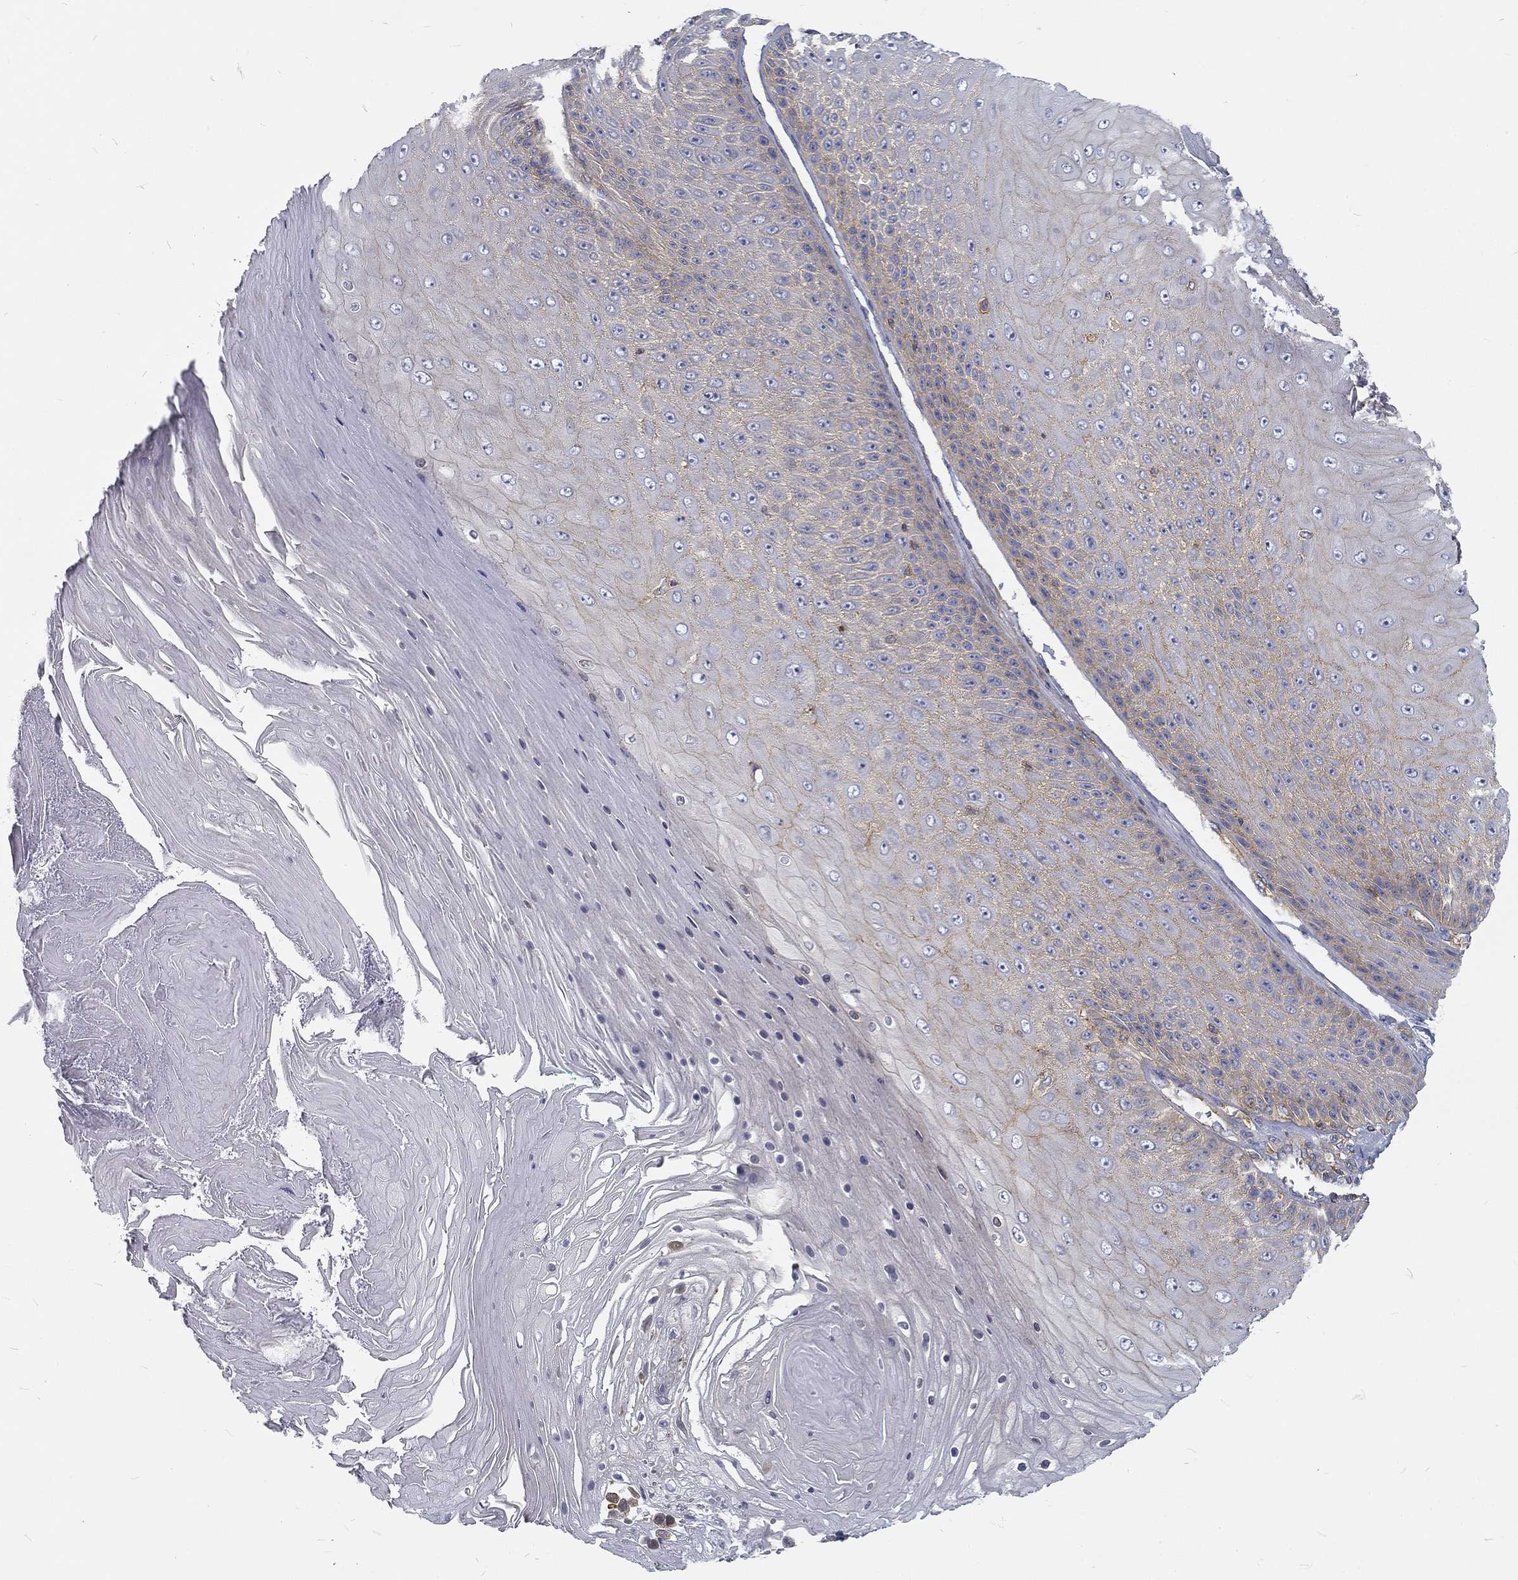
{"staining": {"intensity": "weak", "quantity": "25%-75%", "location": "cytoplasmic/membranous"}, "tissue": "skin cancer", "cell_type": "Tumor cells", "image_type": "cancer", "snomed": [{"axis": "morphology", "description": "Squamous cell carcinoma, NOS"}, {"axis": "topography", "description": "Skin"}], "caption": "Immunohistochemical staining of squamous cell carcinoma (skin) shows low levels of weak cytoplasmic/membranous protein positivity in about 25%-75% of tumor cells.", "gene": "MTMR11", "patient": {"sex": "male", "age": 62}}